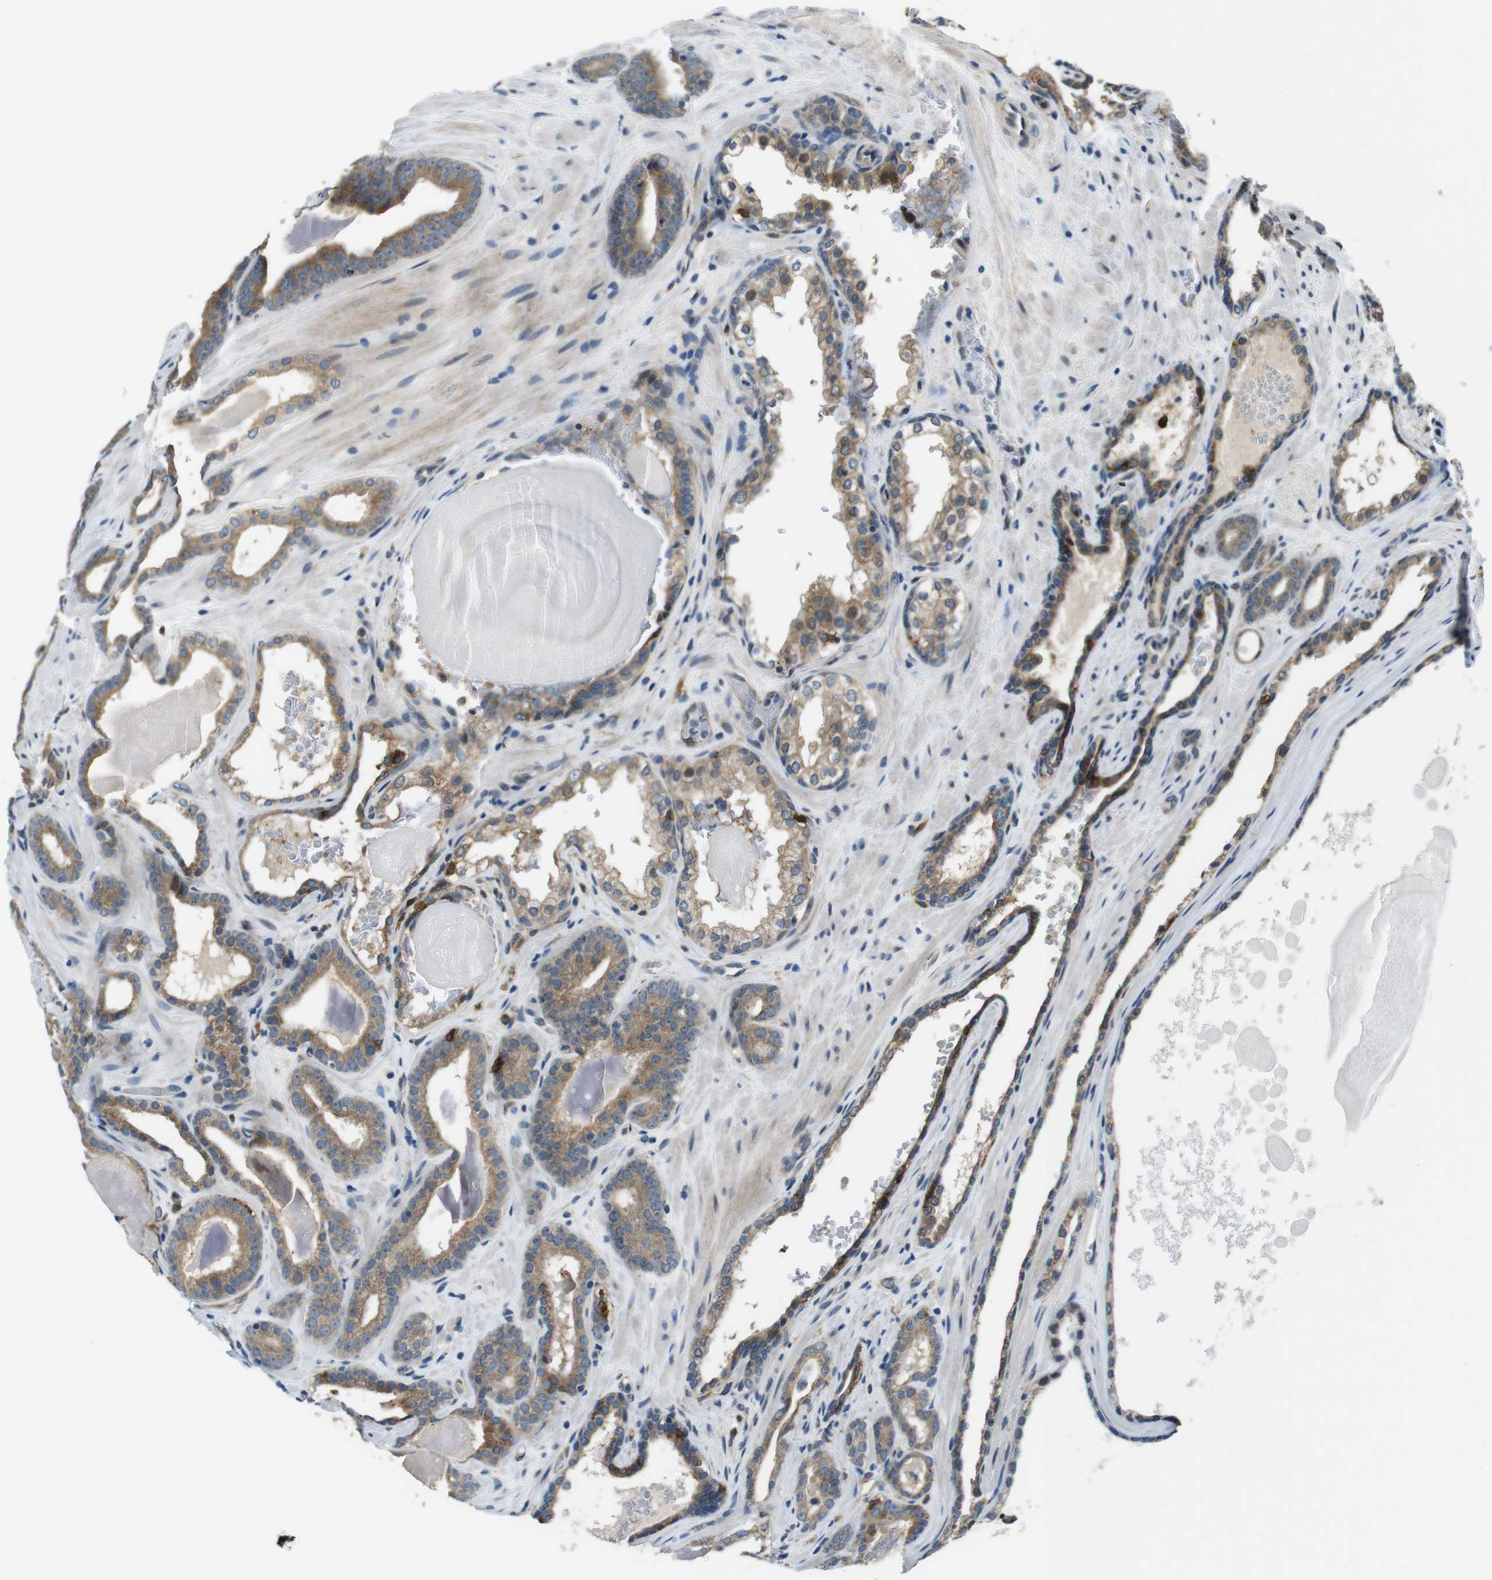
{"staining": {"intensity": "moderate", "quantity": ">75%", "location": "cytoplasmic/membranous"}, "tissue": "prostate cancer", "cell_type": "Tumor cells", "image_type": "cancer", "snomed": [{"axis": "morphology", "description": "Adenocarcinoma, High grade"}, {"axis": "topography", "description": "Prostate"}], "caption": "Human prostate cancer (adenocarcinoma (high-grade)) stained with a protein marker shows moderate staining in tumor cells.", "gene": "PALD1", "patient": {"sex": "male", "age": 60}}